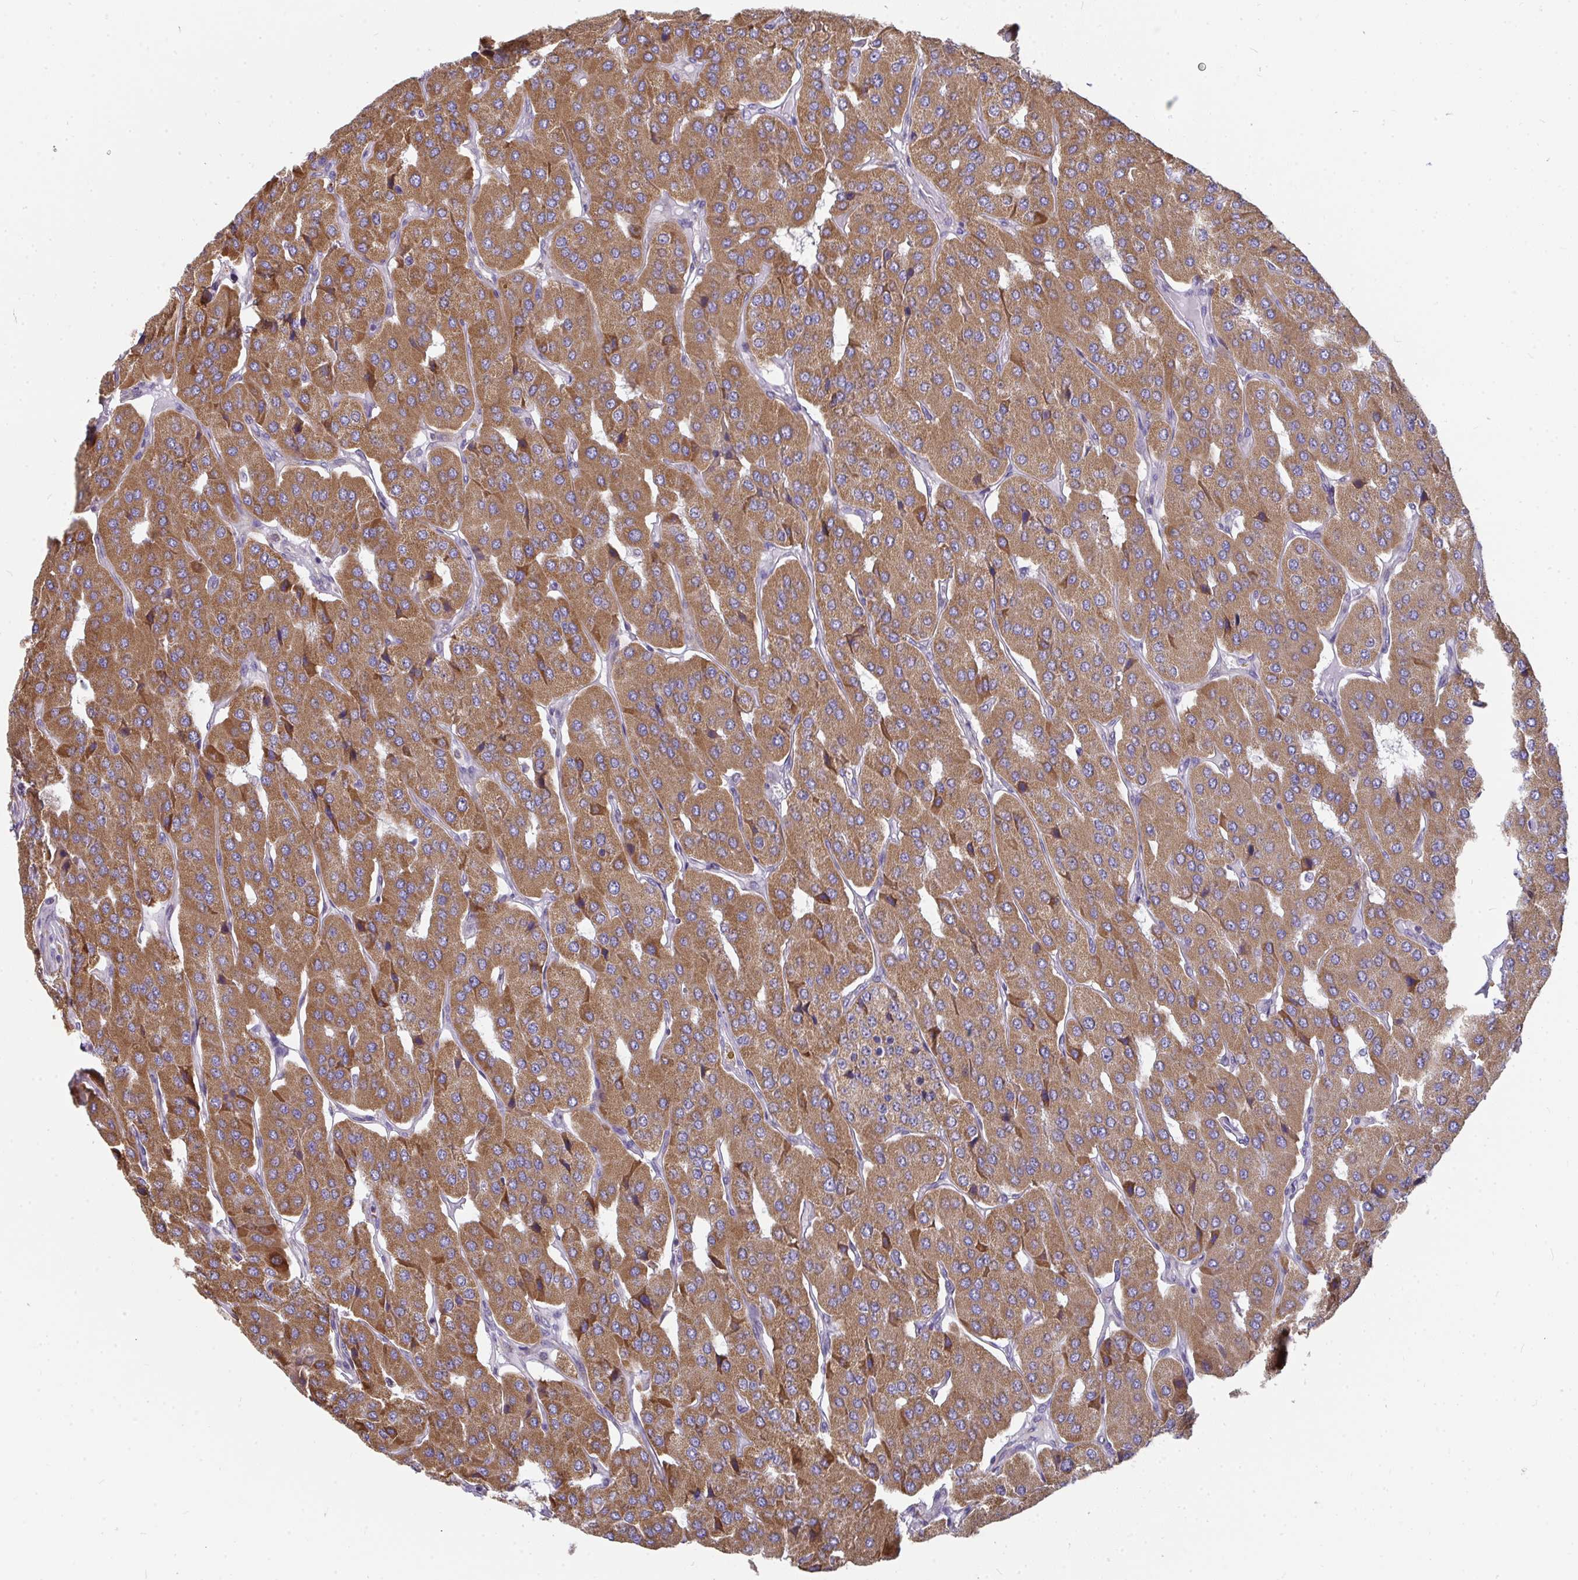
{"staining": {"intensity": "strong", "quantity": ">75%", "location": "cytoplasmic/membranous"}, "tissue": "parathyroid gland", "cell_type": "Glandular cells", "image_type": "normal", "snomed": [{"axis": "morphology", "description": "Normal tissue, NOS"}, {"axis": "morphology", "description": "Adenoma, NOS"}, {"axis": "topography", "description": "Parathyroid gland"}], "caption": "IHC histopathology image of unremarkable parathyroid gland: parathyroid gland stained using IHC displays high levels of strong protein expression localized specifically in the cytoplasmic/membranous of glandular cells, appearing as a cytoplasmic/membranous brown color.", "gene": "FAHD1", "patient": {"sex": "female", "age": 86}}